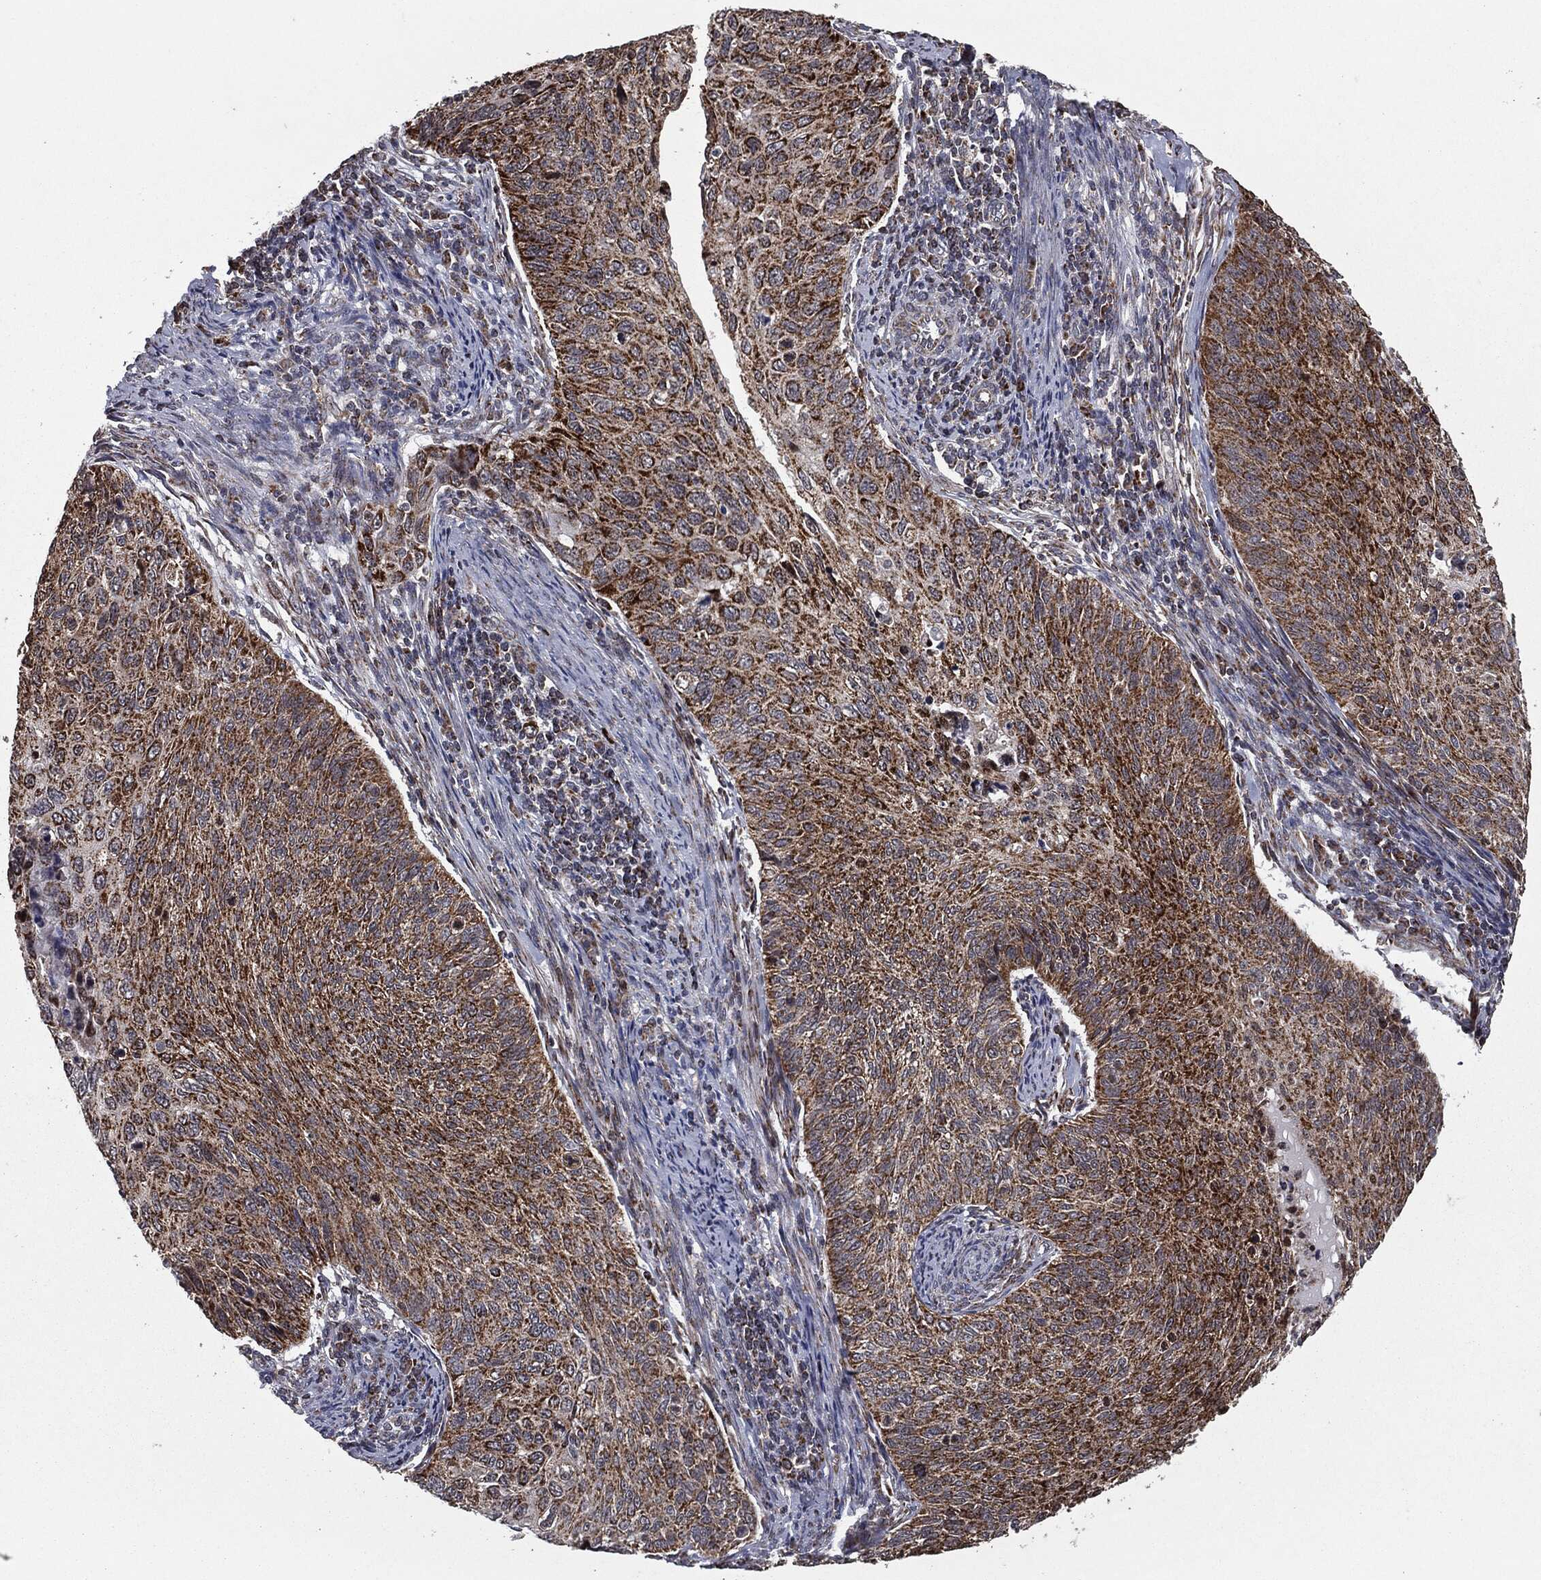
{"staining": {"intensity": "strong", "quantity": ">75%", "location": "cytoplasmic/membranous"}, "tissue": "cervical cancer", "cell_type": "Tumor cells", "image_type": "cancer", "snomed": [{"axis": "morphology", "description": "Squamous cell carcinoma, NOS"}, {"axis": "topography", "description": "Cervix"}], "caption": "Immunohistochemical staining of cervical cancer (squamous cell carcinoma) exhibits high levels of strong cytoplasmic/membranous staining in about >75% of tumor cells. Immunohistochemistry (ihc) stains the protein of interest in brown and the nuclei are stained blue.", "gene": "CHCHD2", "patient": {"sex": "female", "age": 70}}